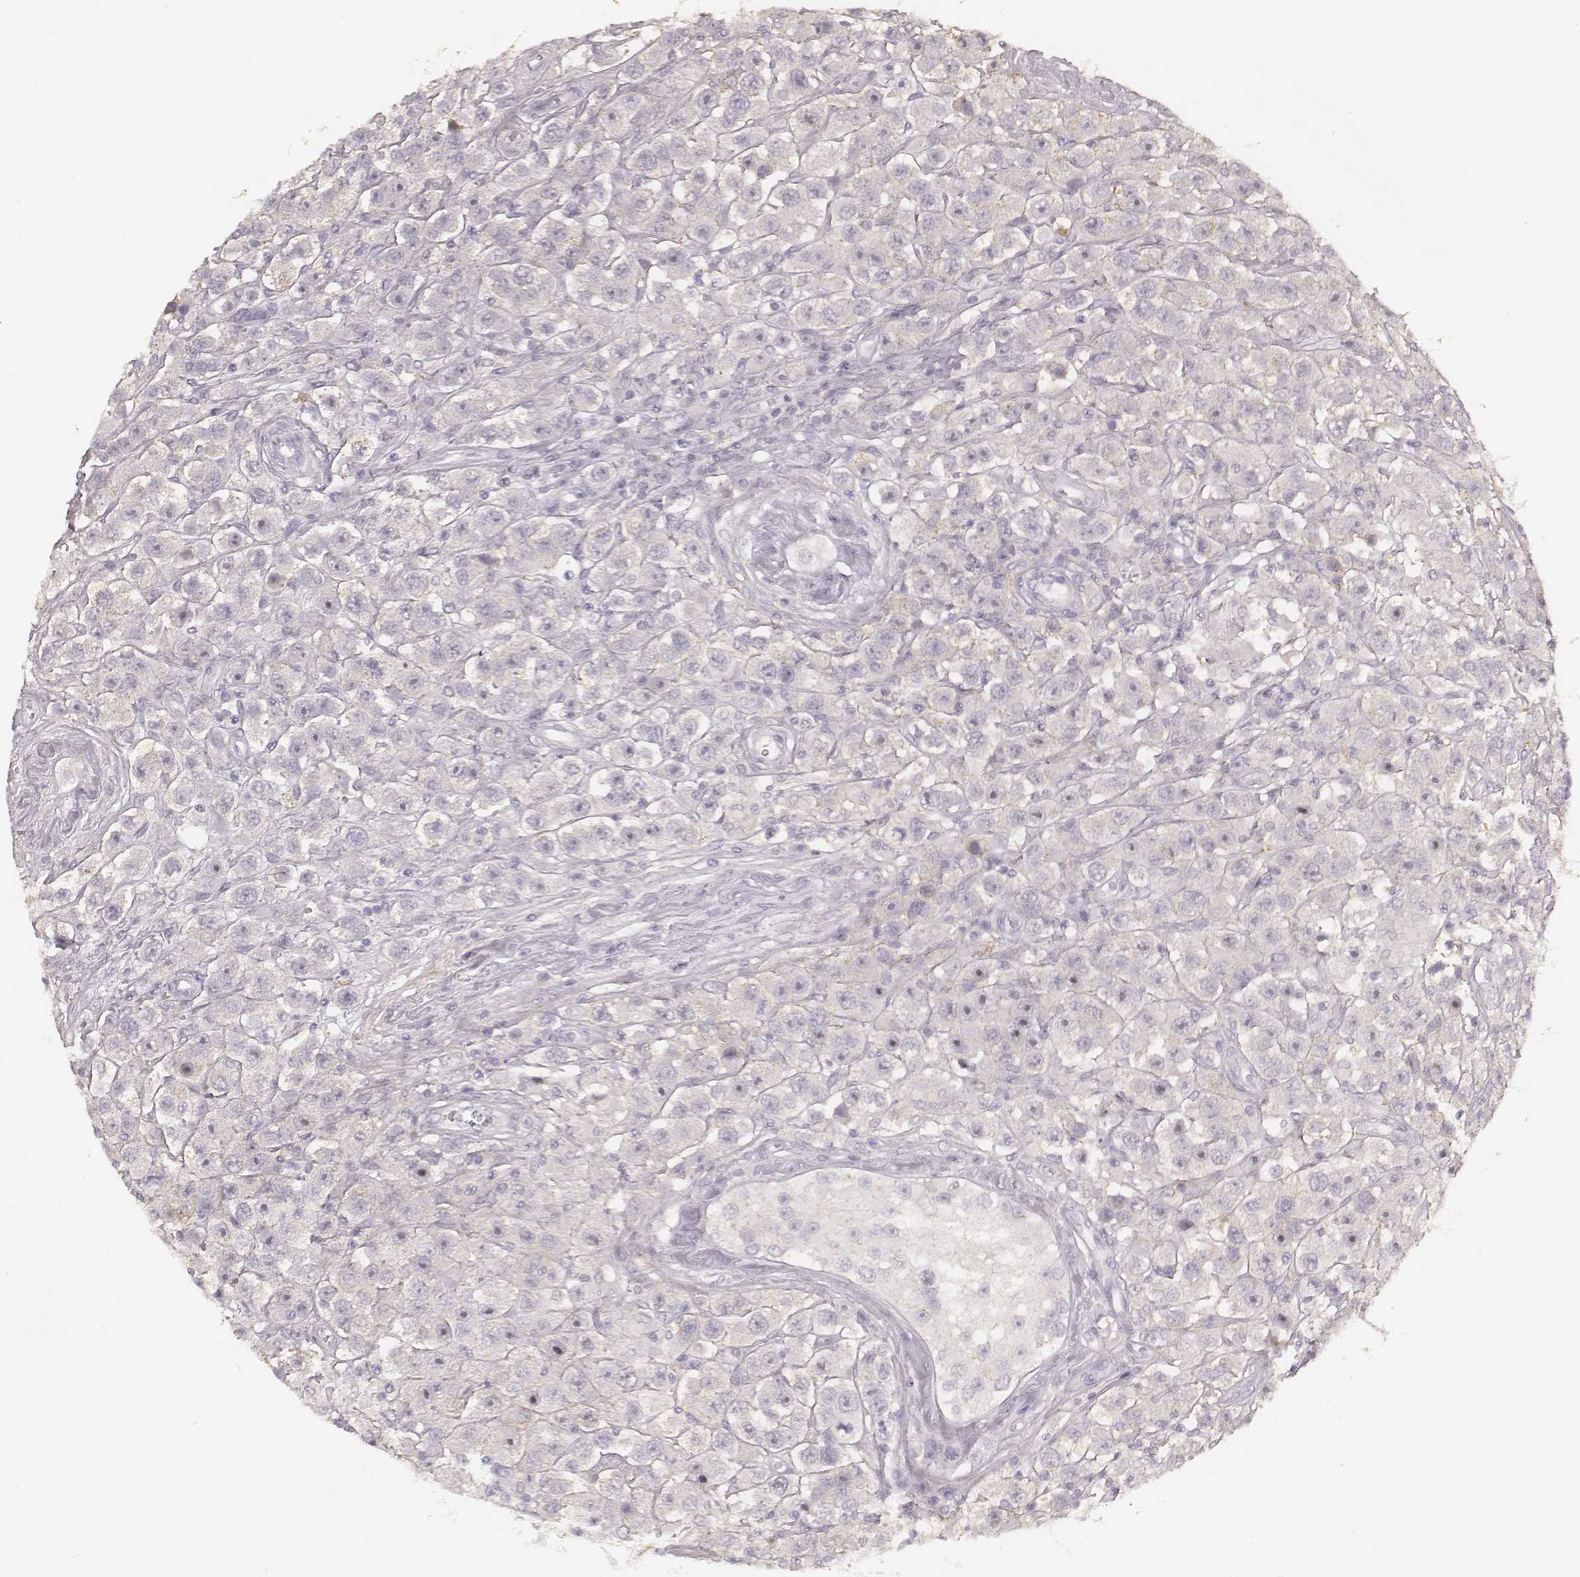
{"staining": {"intensity": "negative", "quantity": "none", "location": "none"}, "tissue": "testis cancer", "cell_type": "Tumor cells", "image_type": "cancer", "snomed": [{"axis": "morphology", "description": "Seminoma, NOS"}, {"axis": "topography", "description": "Testis"}], "caption": "Testis cancer was stained to show a protein in brown. There is no significant staining in tumor cells.", "gene": "MADCAM1", "patient": {"sex": "male", "age": 45}}